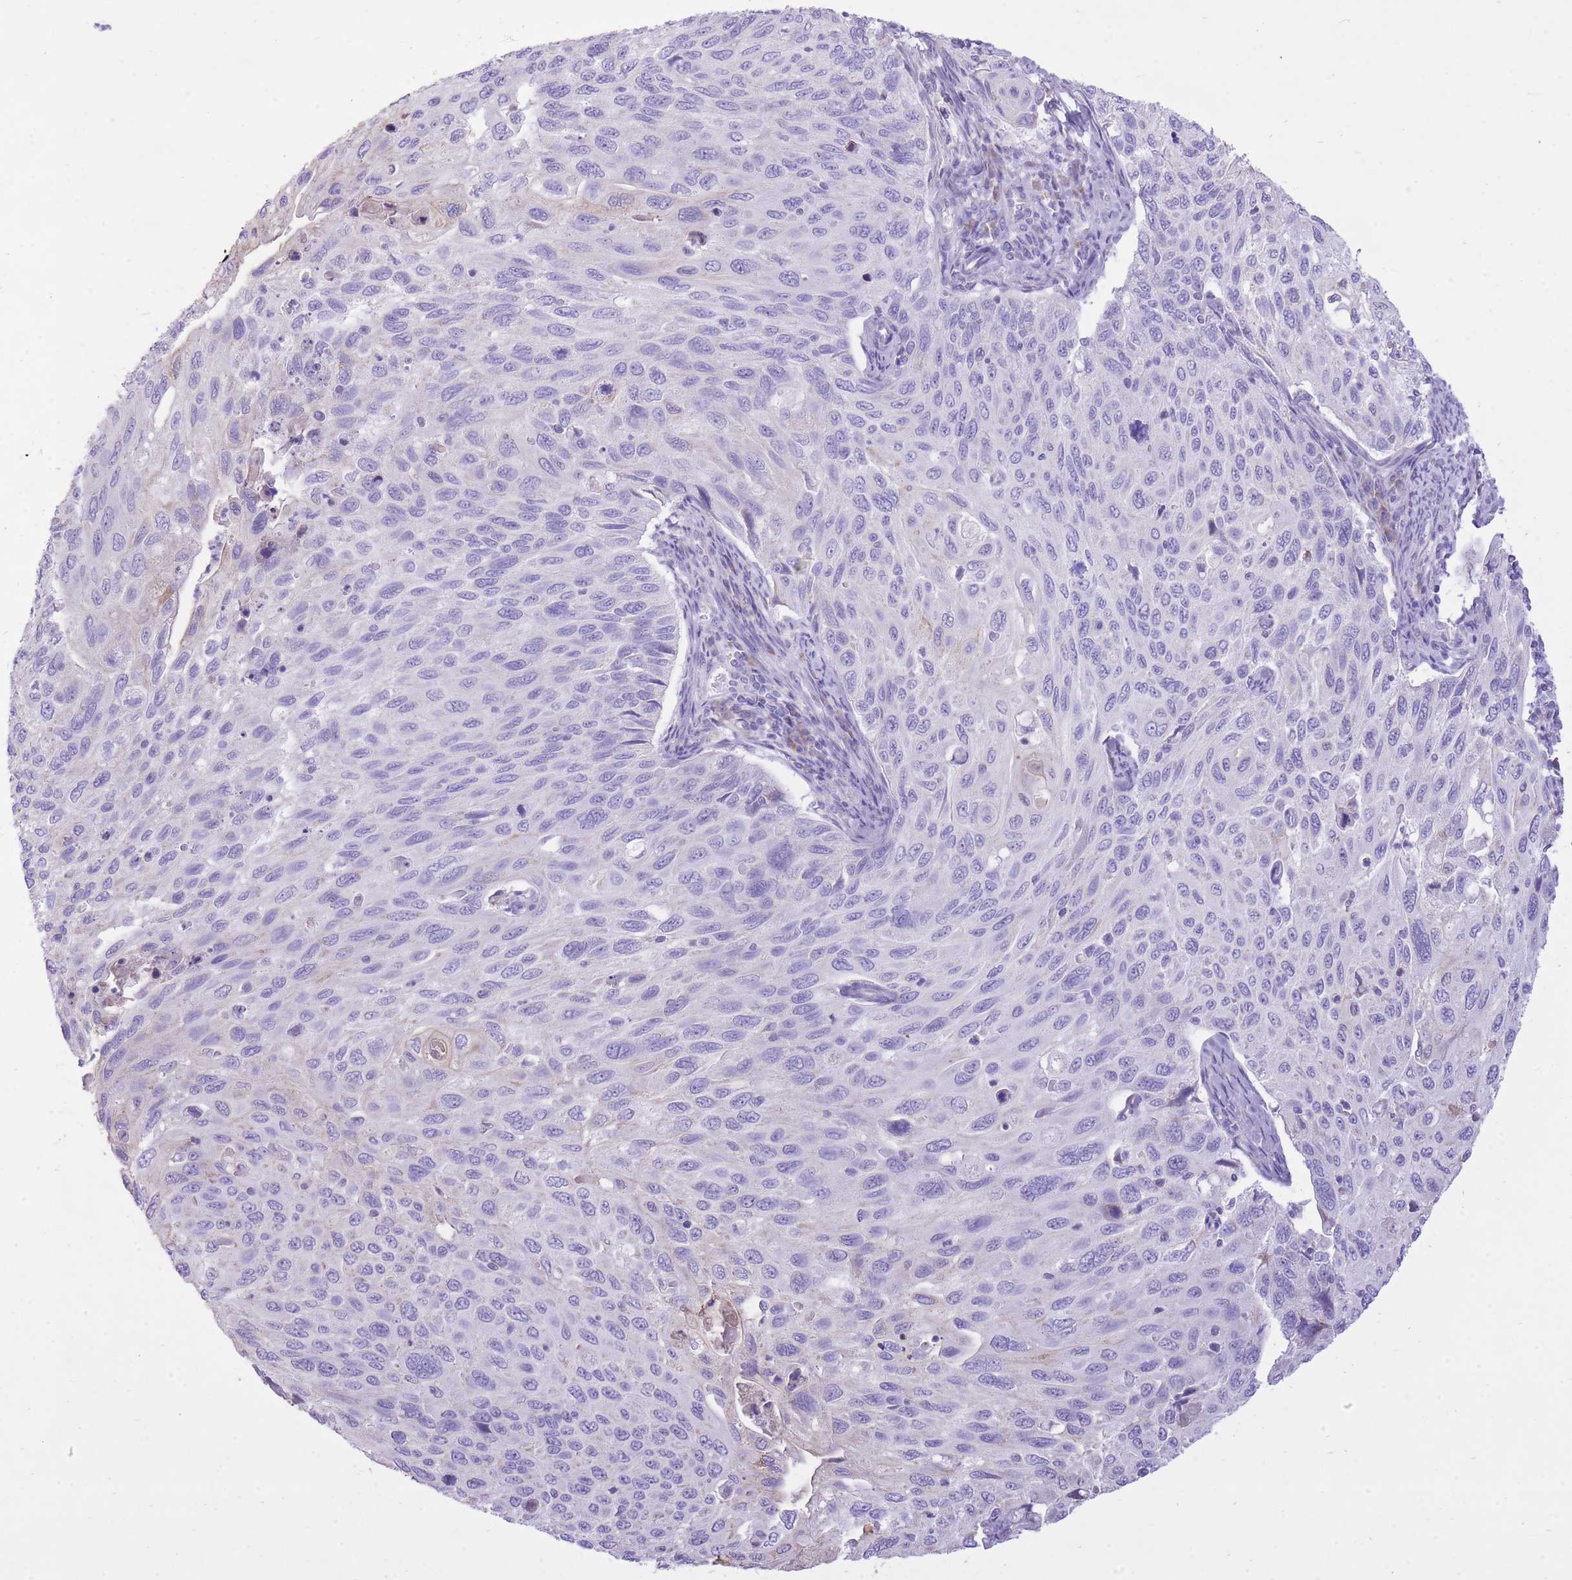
{"staining": {"intensity": "negative", "quantity": "none", "location": "none"}, "tissue": "cervical cancer", "cell_type": "Tumor cells", "image_type": "cancer", "snomed": [{"axis": "morphology", "description": "Squamous cell carcinoma, NOS"}, {"axis": "topography", "description": "Cervix"}], "caption": "Image shows no significant protein expression in tumor cells of squamous cell carcinoma (cervical).", "gene": "SLC4A4", "patient": {"sex": "female", "age": 70}}